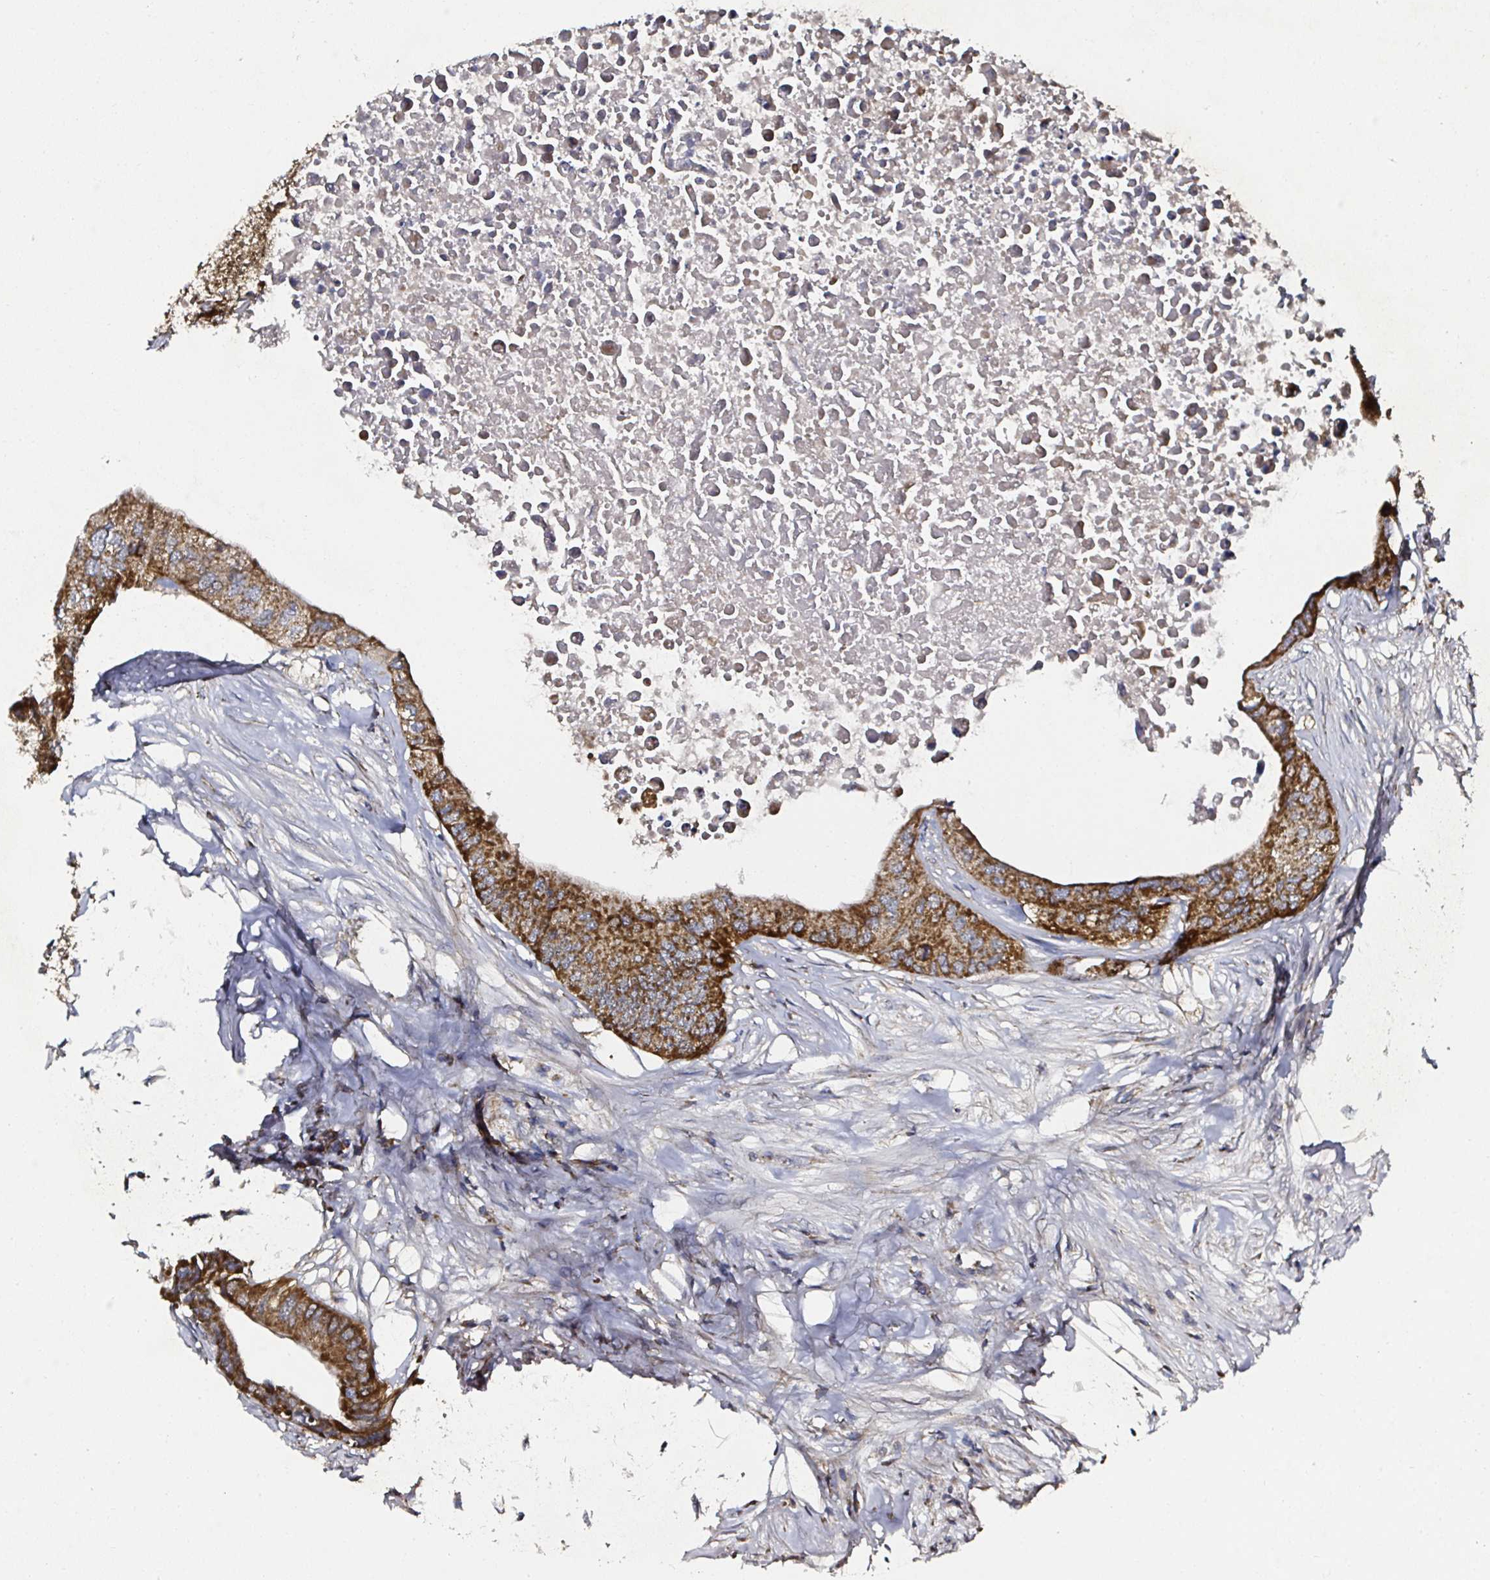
{"staining": {"intensity": "strong", "quantity": ">75%", "location": "cytoplasmic/membranous"}, "tissue": "colorectal cancer", "cell_type": "Tumor cells", "image_type": "cancer", "snomed": [{"axis": "morphology", "description": "Adenocarcinoma, NOS"}, {"axis": "topography", "description": "Colon"}], "caption": "Human colorectal adenocarcinoma stained for a protein (brown) shows strong cytoplasmic/membranous positive positivity in about >75% of tumor cells.", "gene": "ATAD3B", "patient": {"sex": "male", "age": 71}}